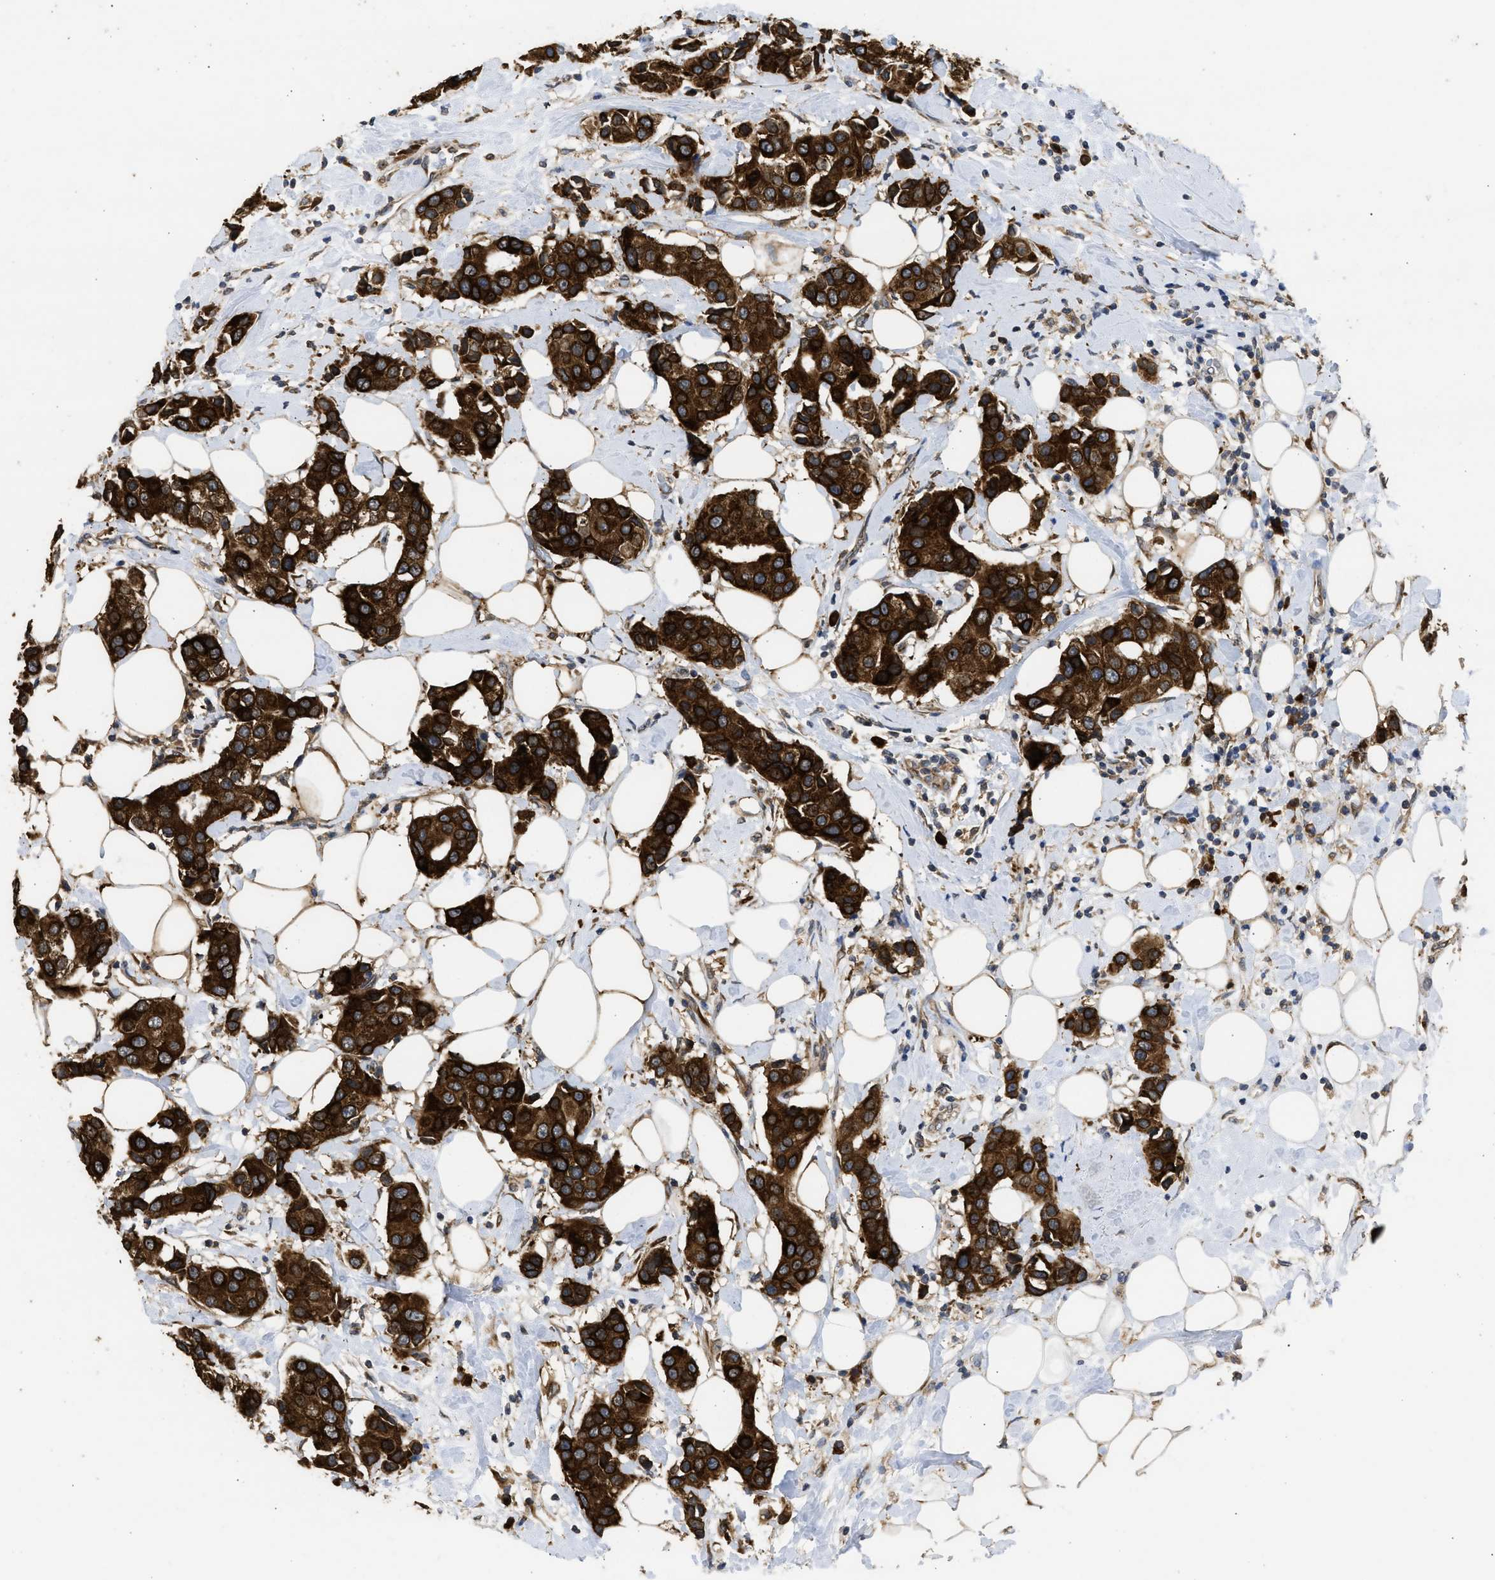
{"staining": {"intensity": "strong", "quantity": ">75%", "location": "cytoplasmic/membranous"}, "tissue": "breast cancer", "cell_type": "Tumor cells", "image_type": "cancer", "snomed": [{"axis": "morphology", "description": "Normal tissue, NOS"}, {"axis": "morphology", "description": "Duct carcinoma"}, {"axis": "topography", "description": "Breast"}], "caption": "IHC (DAB) staining of breast intraductal carcinoma displays strong cytoplasmic/membranous protein staining in about >75% of tumor cells.", "gene": "DNAJC1", "patient": {"sex": "female", "age": 39}}